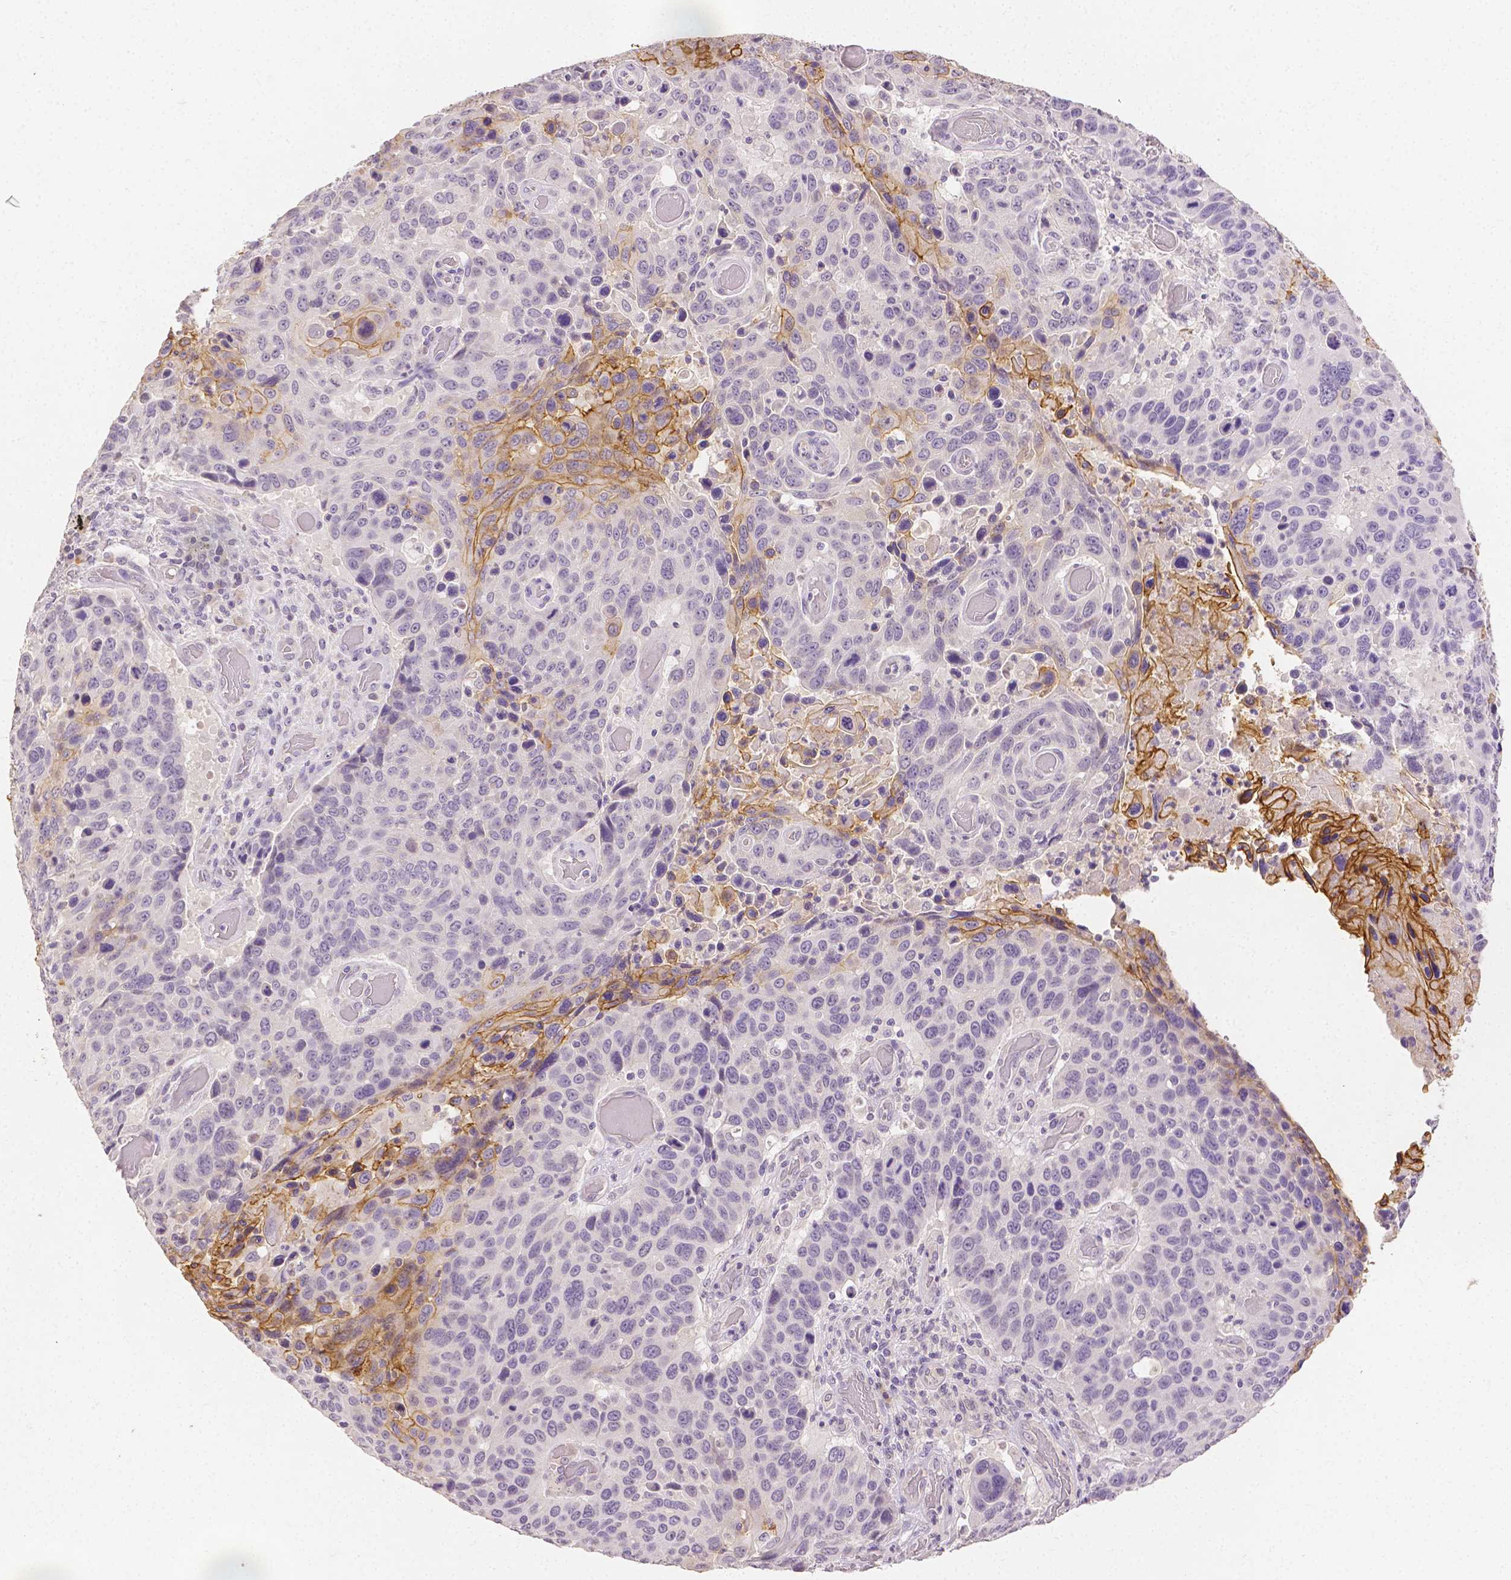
{"staining": {"intensity": "moderate", "quantity": "<25%", "location": "cytoplasmic/membranous"}, "tissue": "lung cancer", "cell_type": "Tumor cells", "image_type": "cancer", "snomed": [{"axis": "morphology", "description": "Squamous cell carcinoma, NOS"}, {"axis": "topography", "description": "Lung"}], "caption": "Moderate cytoplasmic/membranous staining is seen in approximately <25% of tumor cells in lung cancer (squamous cell carcinoma).", "gene": "TGM1", "patient": {"sex": "male", "age": 68}}